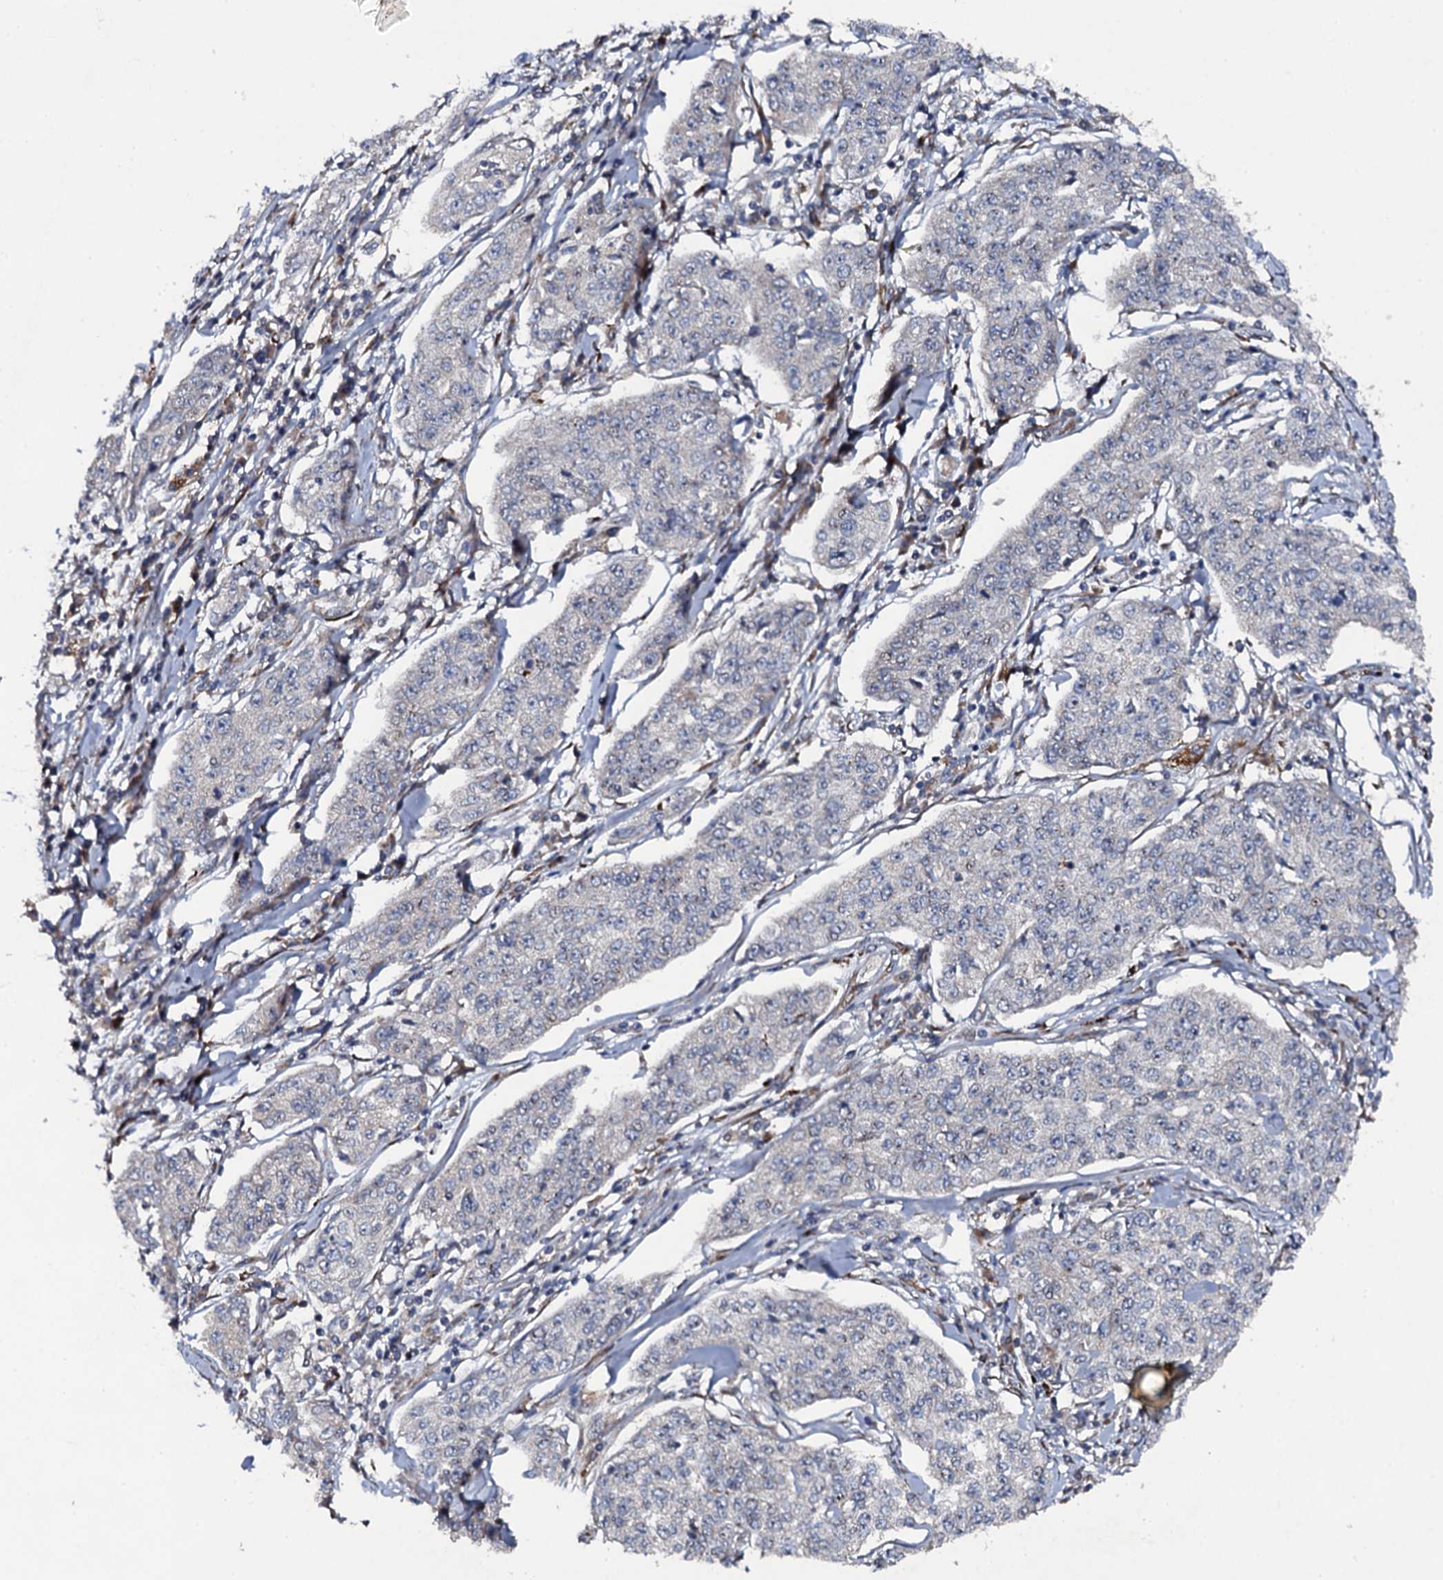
{"staining": {"intensity": "negative", "quantity": "none", "location": "none"}, "tissue": "cervical cancer", "cell_type": "Tumor cells", "image_type": "cancer", "snomed": [{"axis": "morphology", "description": "Squamous cell carcinoma, NOS"}, {"axis": "topography", "description": "Cervix"}], "caption": "High power microscopy image of an IHC image of cervical squamous cell carcinoma, revealing no significant expression in tumor cells.", "gene": "LRRC28", "patient": {"sex": "female", "age": 35}}